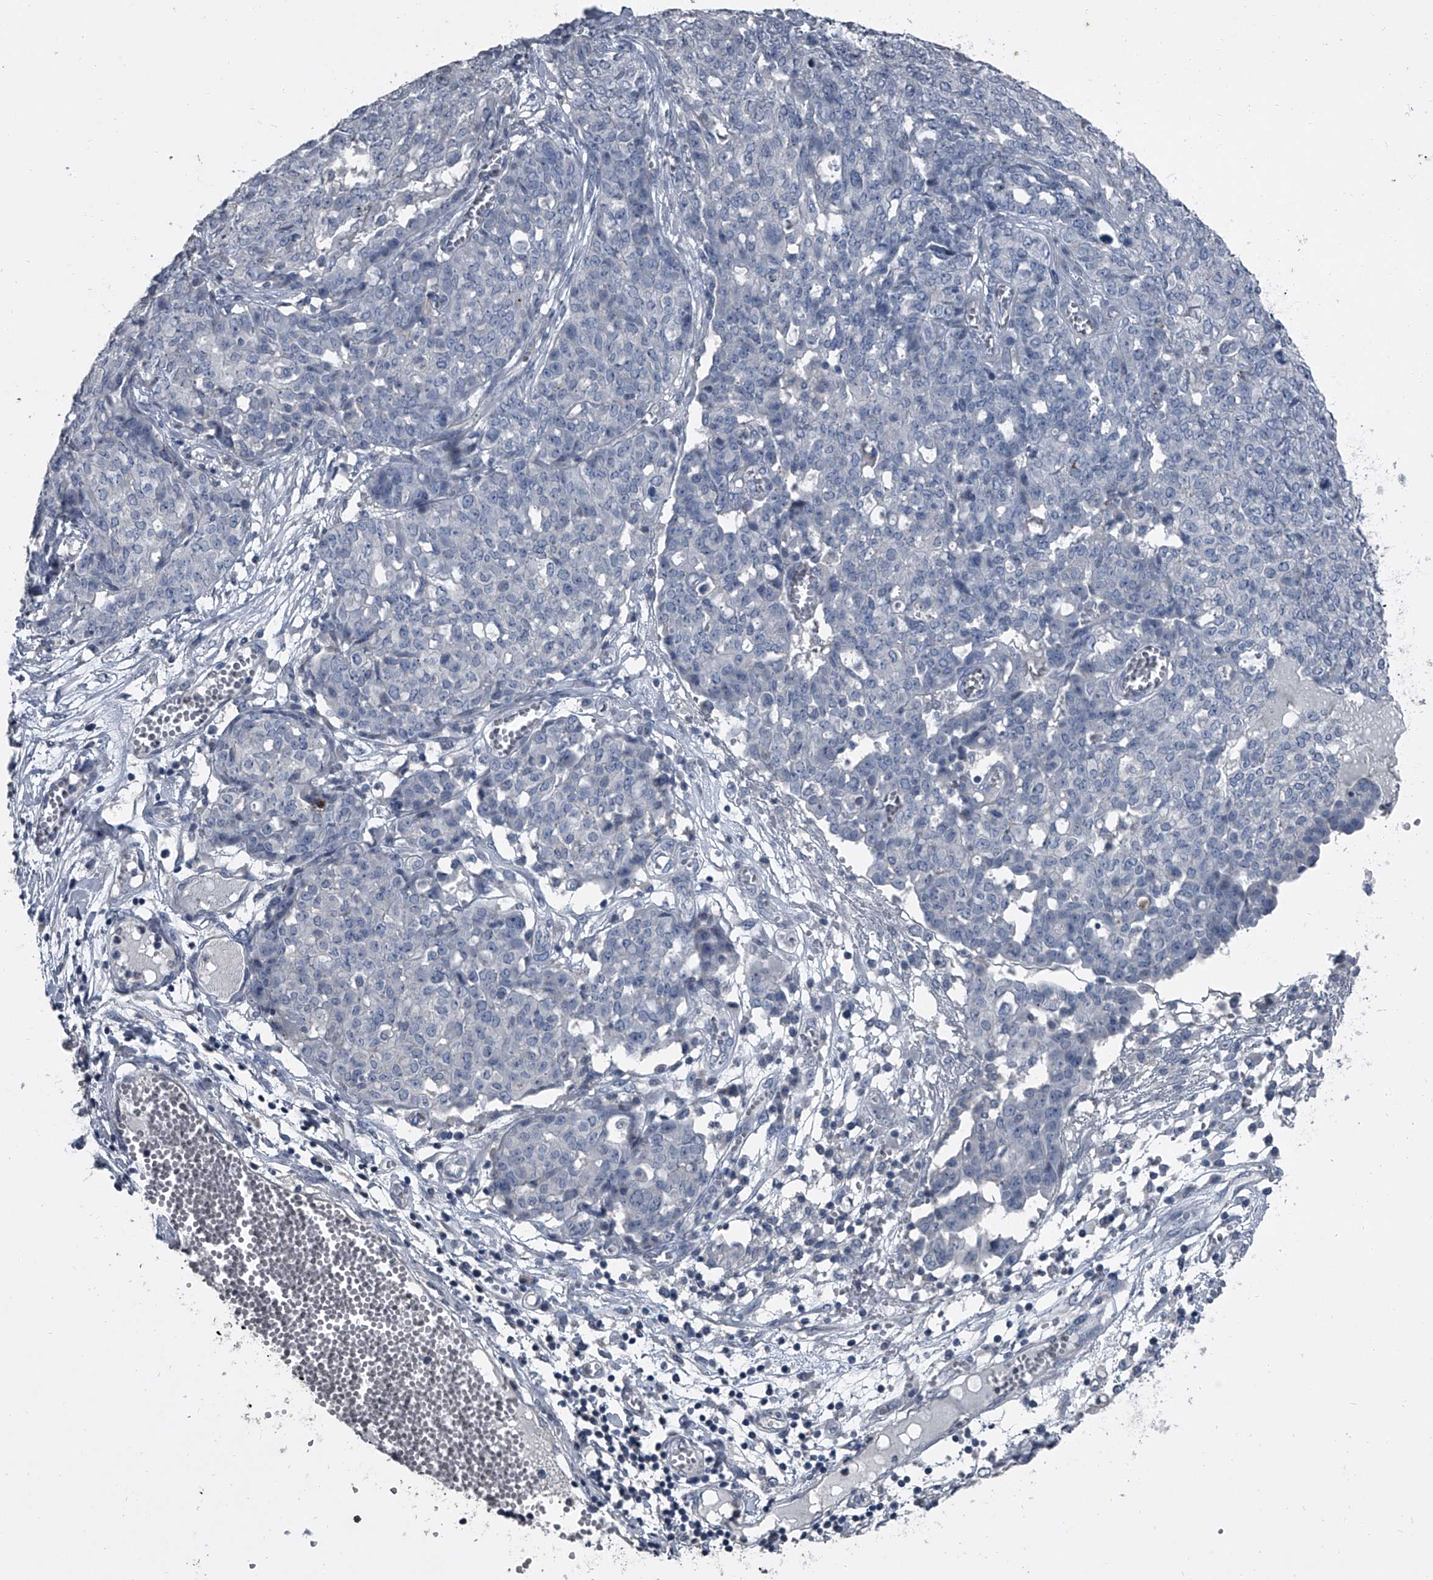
{"staining": {"intensity": "negative", "quantity": "none", "location": "none"}, "tissue": "ovarian cancer", "cell_type": "Tumor cells", "image_type": "cancer", "snomed": [{"axis": "morphology", "description": "Cystadenocarcinoma, serous, NOS"}, {"axis": "topography", "description": "Soft tissue"}, {"axis": "topography", "description": "Ovary"}], "caption": "IHC histopathology image of neoplastic tissue: ovarian cancer stained with DAB displays no significant protein positivity in tumor cells. (DAB (3,3'-diaminobenzidine) IHC with hematoxylin counter stain).", "gene": "HEPHL1", "patient": {"sex": "female", "age": 57}}